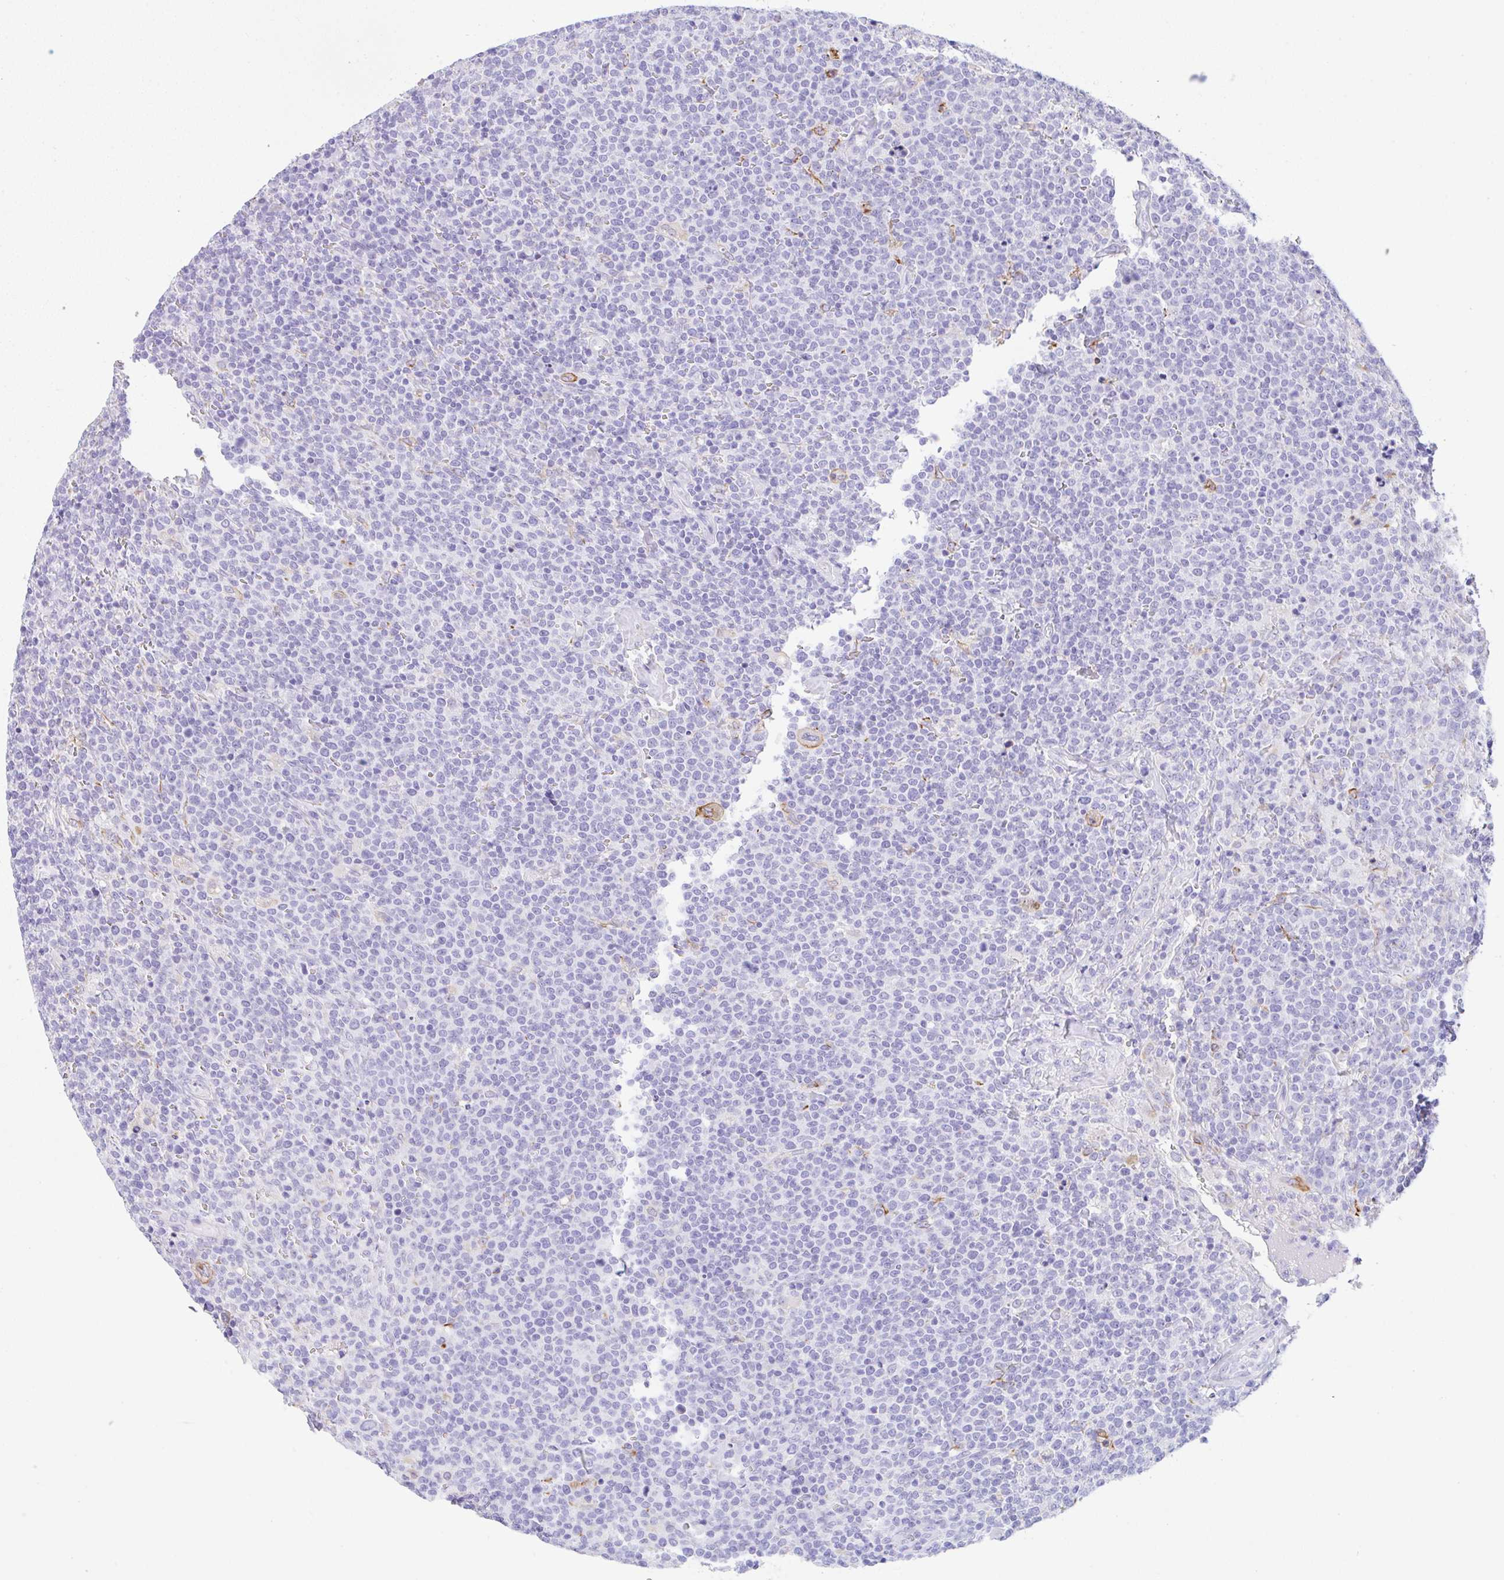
{"staining": {"intensity": "negative", "quantity": "none", "location": "none"}, "tissue": "lymphoma", "cell_type": "Tumor cells", "image_type": "cancer", "snomed": [{"axis": "morphology", "description": "Malignant lymphoma, non-Hodgkin's type, High grade"}, {"axis": "topography", "description": "Lymph node"}], "caption": "IHC image of neoplastic tissue: human lymphoma stained with DAB displays no significant protein expression in tumor cells.", "gene": "NDUFAF8", "patient": {"sex": "male", "age": 61}}